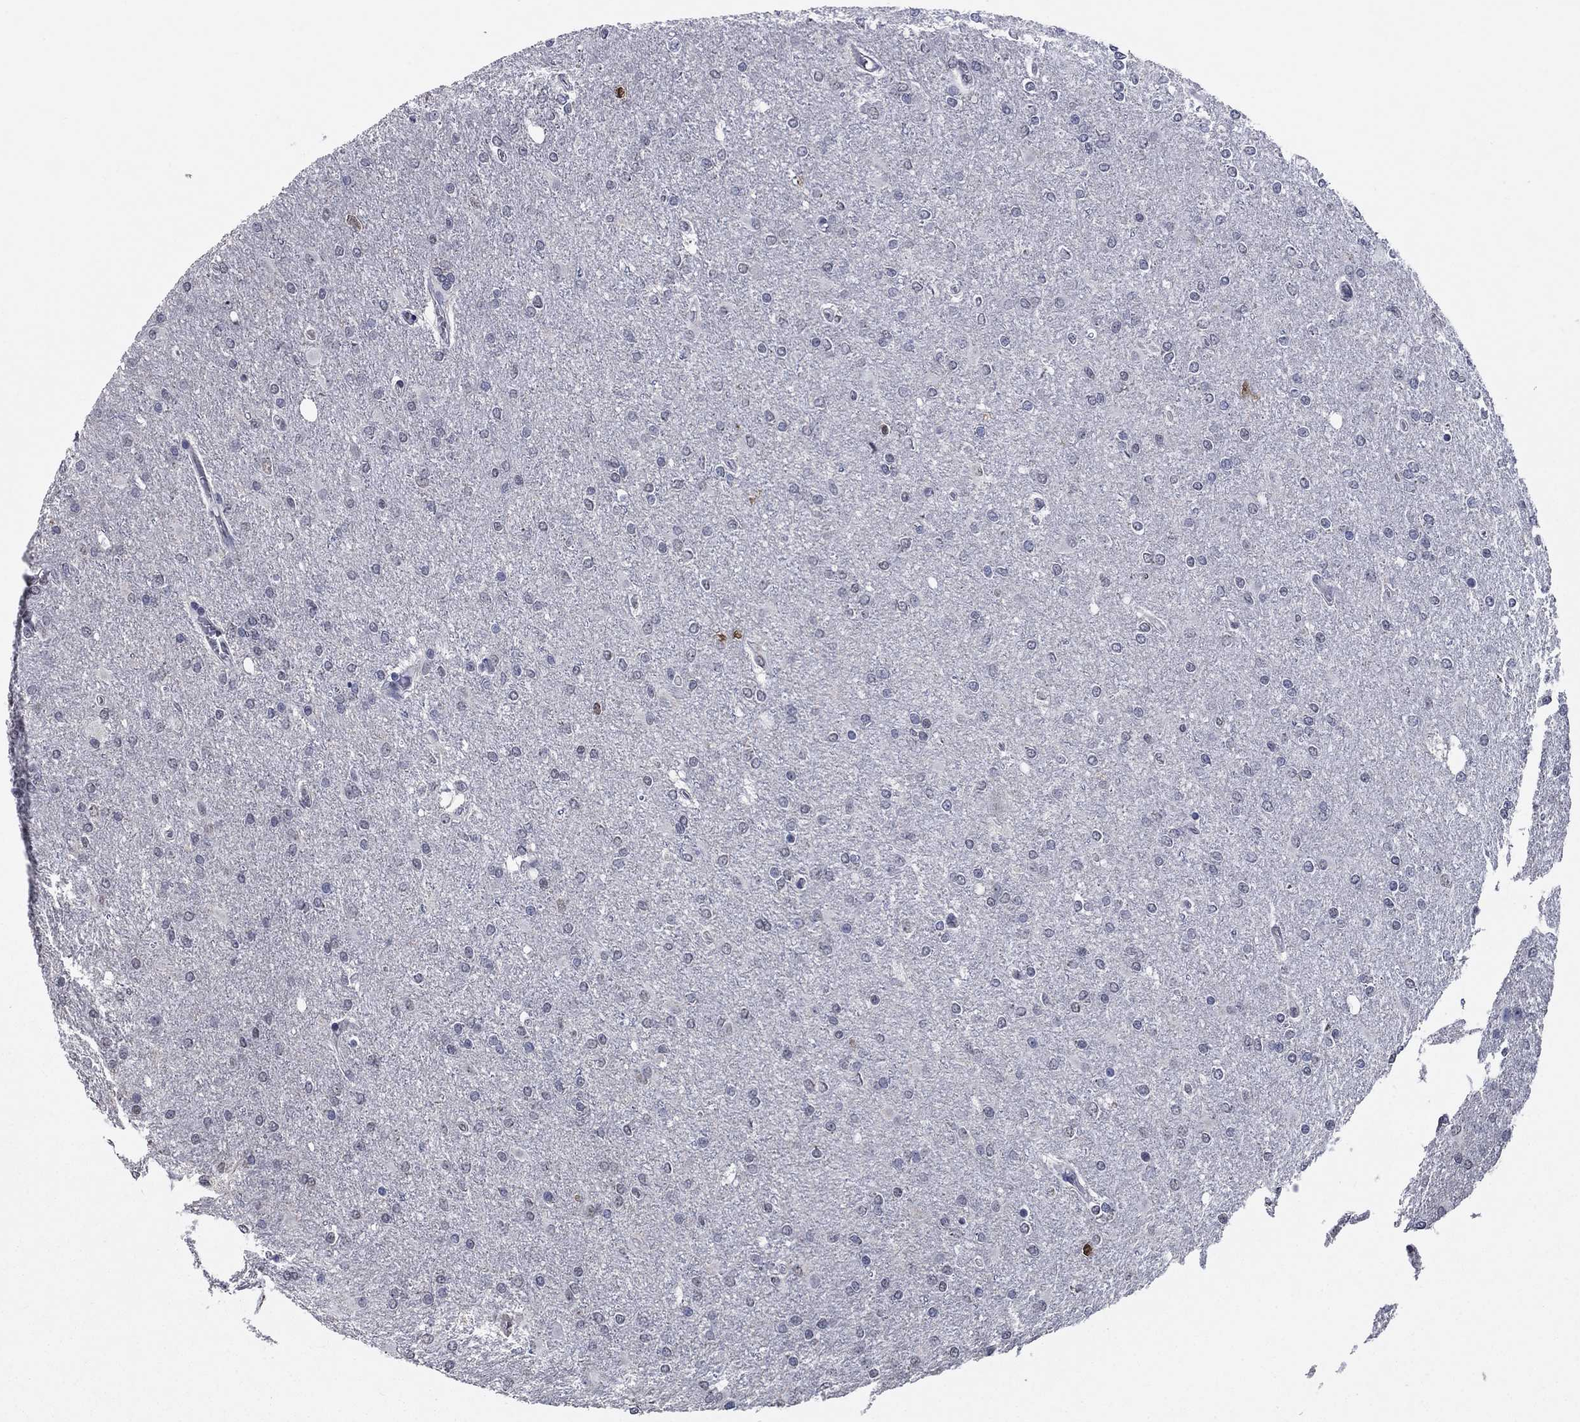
{"staining": {"intensity": "negative", "quantity": "none", "location": "none"}, "tissue": "glioma", "cell_type": "Tumor cells", "image_type": "cancer", "snomed": [{"axis": "morphology", "description": "Glioma, malignant, High grade"}, {"axis": "topography", "description": "Cerebral cortex"}], "caption": "Immunohistochemistry (IHC) of malignant glioma (high-grade) reveals no positivity in tumor cells.", "gene": "TYMS", "patient": {"sex": "male", "age": 70}}